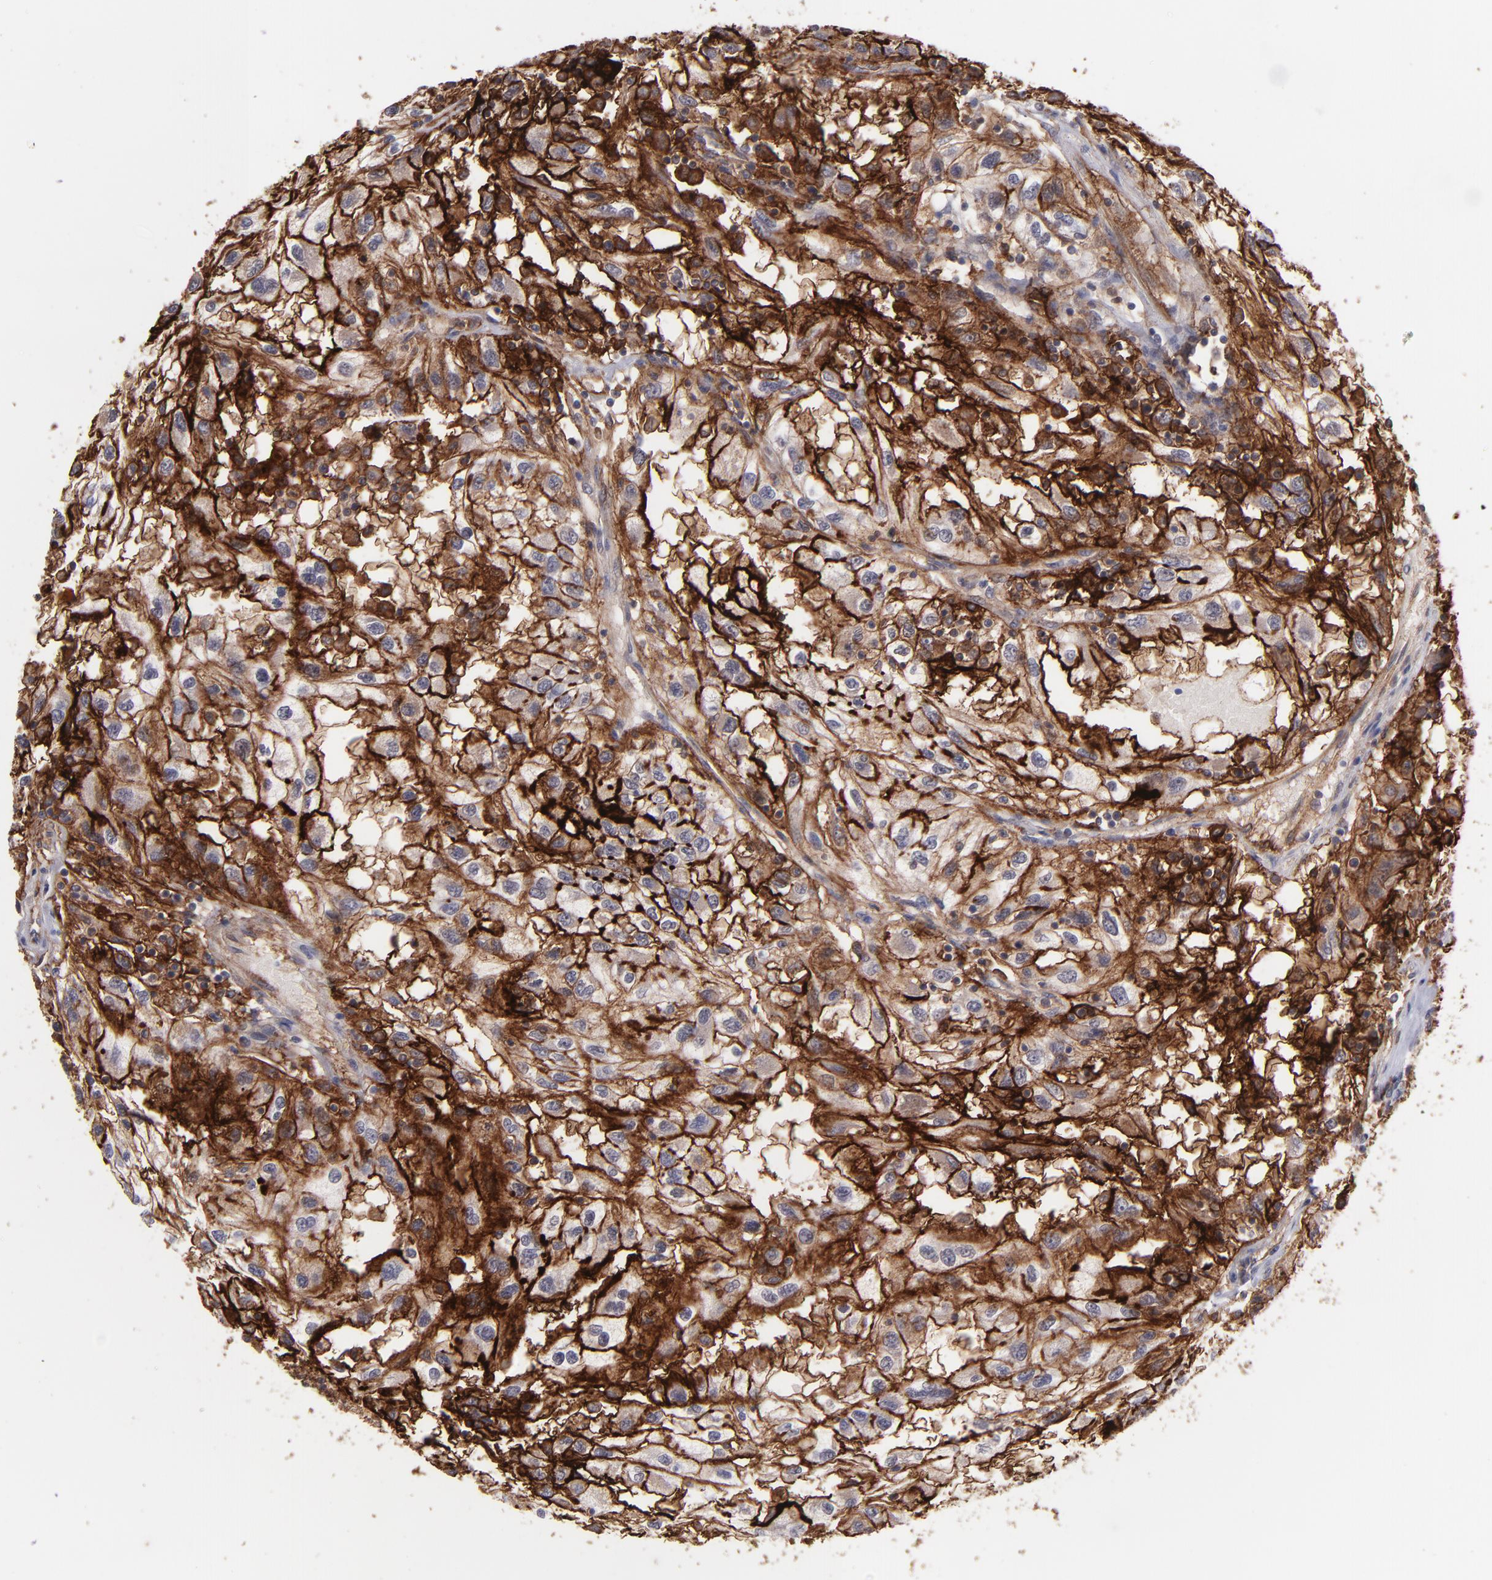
{"staining": {"intensity": "strong", "quantity": "25%-75%", "location": "cytoplasmic/membranous"}, "tissue": "renal cancer", "cell_type": "Tumor cells", "image_type": "cancer", "snomed": [{"axis": "morphology", "description": "Normal tissue, NOS"}, {"axis": "morphology", "description": "Adenocarcinoma, NOS"}, {"axis": "topography", "description": "Kidney"}], "caption": "Protein analysis of renal adenocarcinoma tissue shows strong cytoplasmic/membranous expression in about 25%-75% of tumor cells. The staining is performed using DAB brown chromogen to label protein expression. The nuclei are counter-stained blue using hematoxylin.", "gene": "ICAM1", "patient": {"sex": "male", "age": 71}}